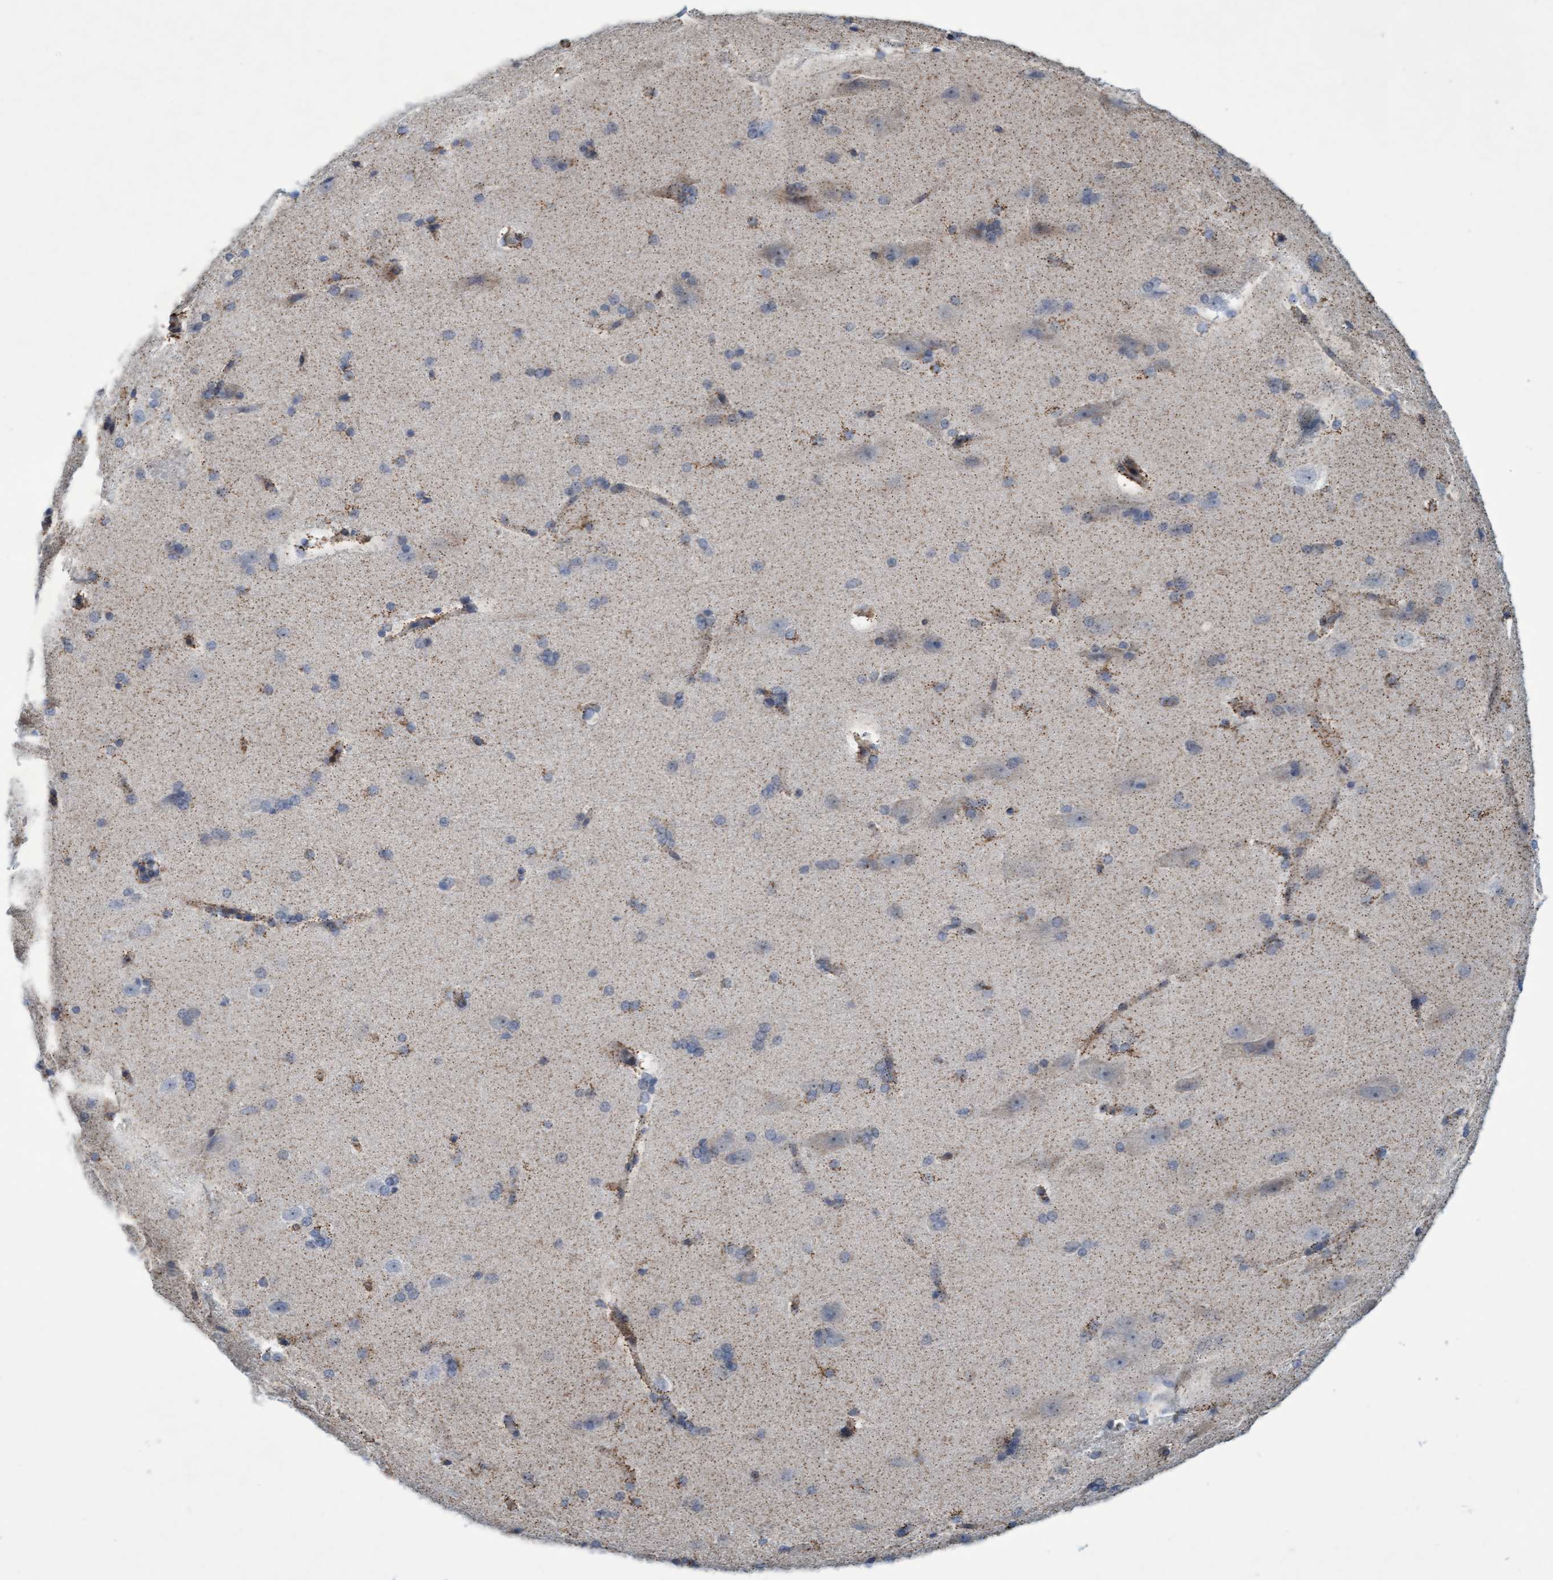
{"staining": {"intensity": "weak", "quantity": ">75%", "location": "cytoplasmic/membranous"}, "tissue": "cerebral cortex", "cell_type": "Endothelial cells", "image_type": "normal", "snomed": [{"axis": "morphology", "description": "Normal tissue, NOS"}, {"axis": "topography", "description": "Cerebral cortex"}, {"axis": "topography", "description": "Hippocampus"}], "caption": "A low amount of weak cytoplasmic/membranous positivity is present in about >75% of endothelial cells in normal cerebral cortex.", "gene": "SLC28A3", "patient": {"sex": "female", "age": 19}}